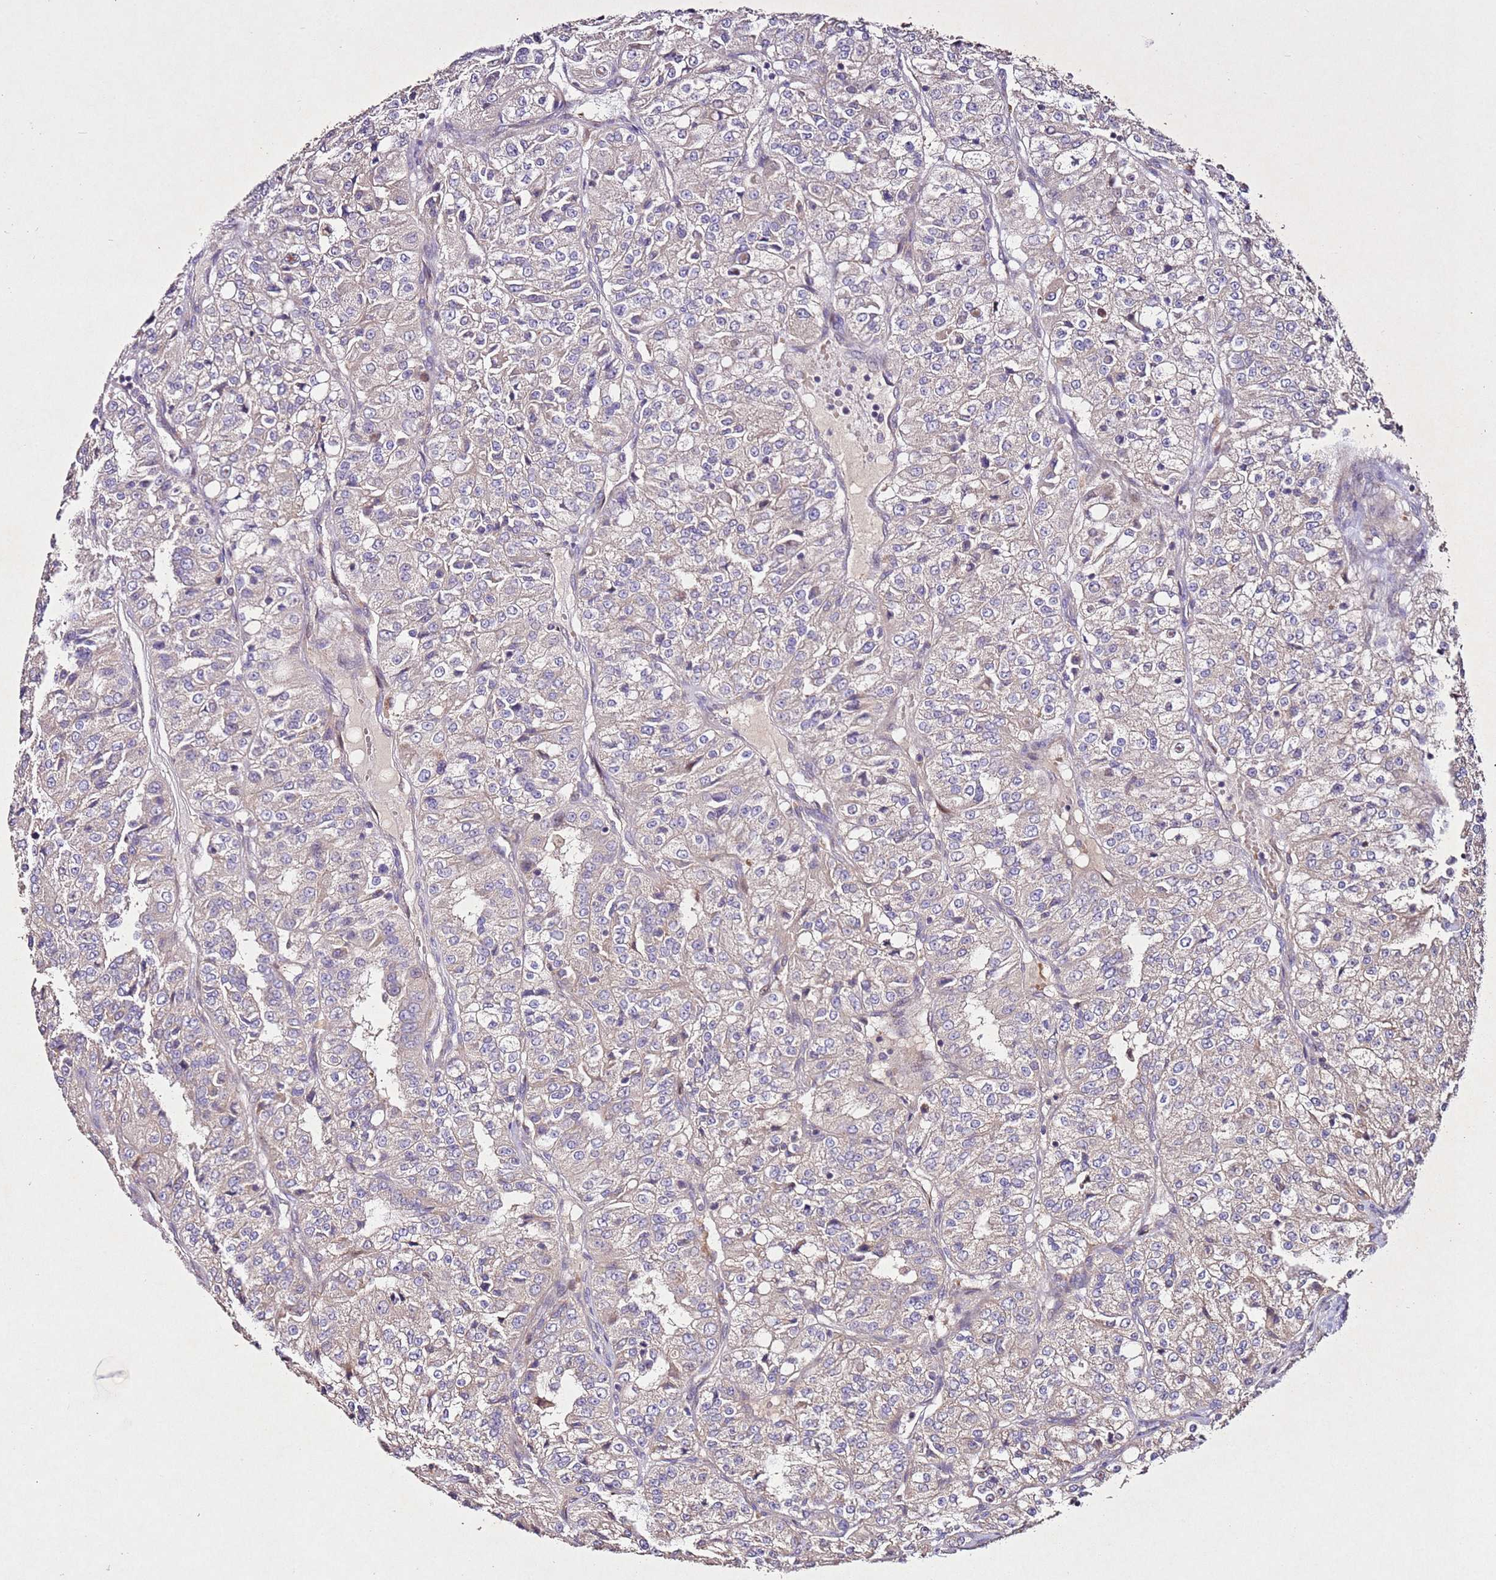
{"staining": {"intensity": "weak", "quantity": "<25%", "location": "cytoplasmic/membranous"}, "tissue": "renal cancer", "cell_type": "Tumor cells", "image_type": "cancer", "snomed": [{"axis": "morphology", "description": "Adenocarcinoma, NOS"}, {"axis": "topography", "description": "Kidney"}], "caption": "Renal cancer was stained to show a protein in brown. There is no significant staining in tumor cells.", "gene": "PTMA", "patient": {"sex": "female", "age": 63}}